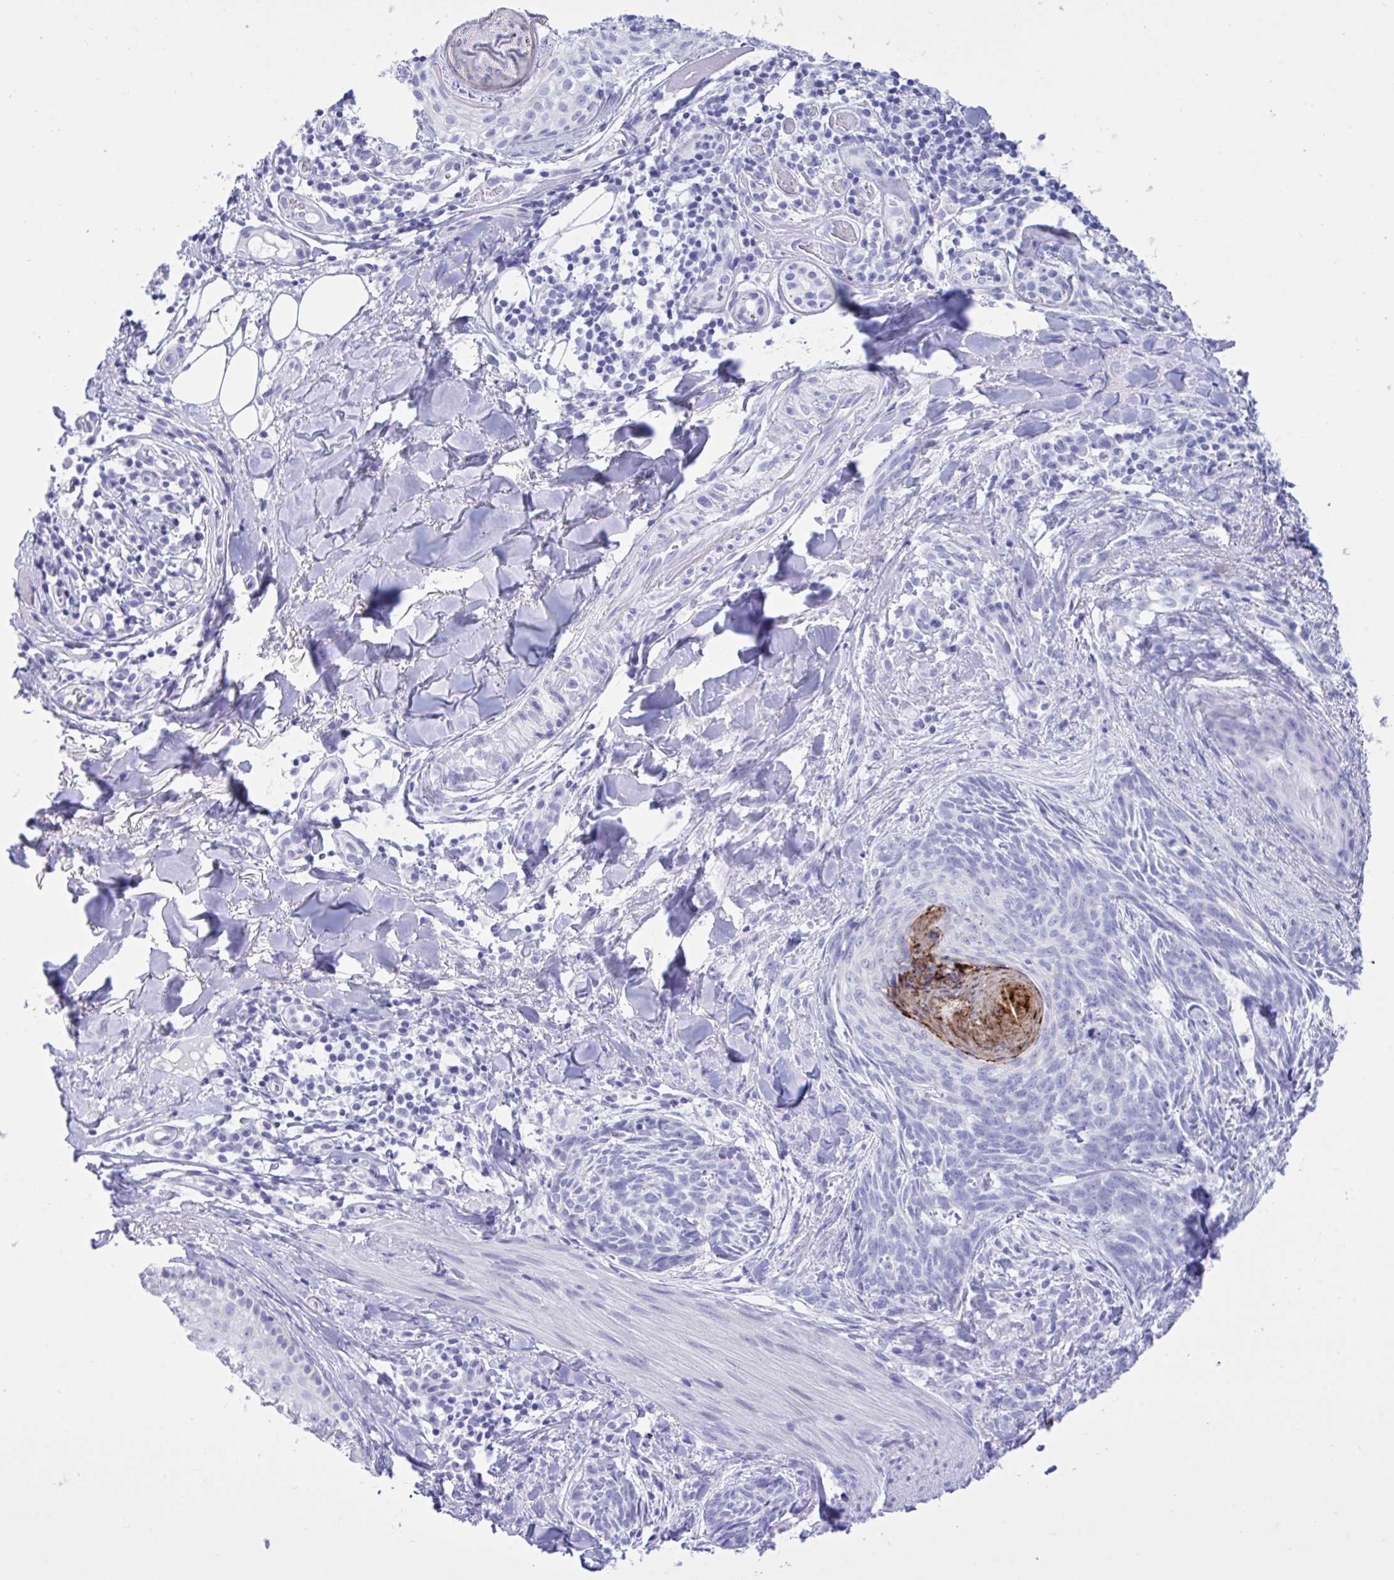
{"staining": {"intensity": "negative", "quantity": "none", "location": "none"}, "tissue": "skin cancer", "cell_type": "Tumor cells", "image_type": "cancer", "snomed": [{"axis": "morphology", "description": "Basal cell carcinoma"}, {"axis": "topography", "description": "Skin"}], "caption": "Immunohistochemistry (IHC) of human skin cancer (basal cell carcinoma) demonstrates no expression in tumor cells.", "gene": "BEX5", "patient": {"sex": "female", "age": 93}}